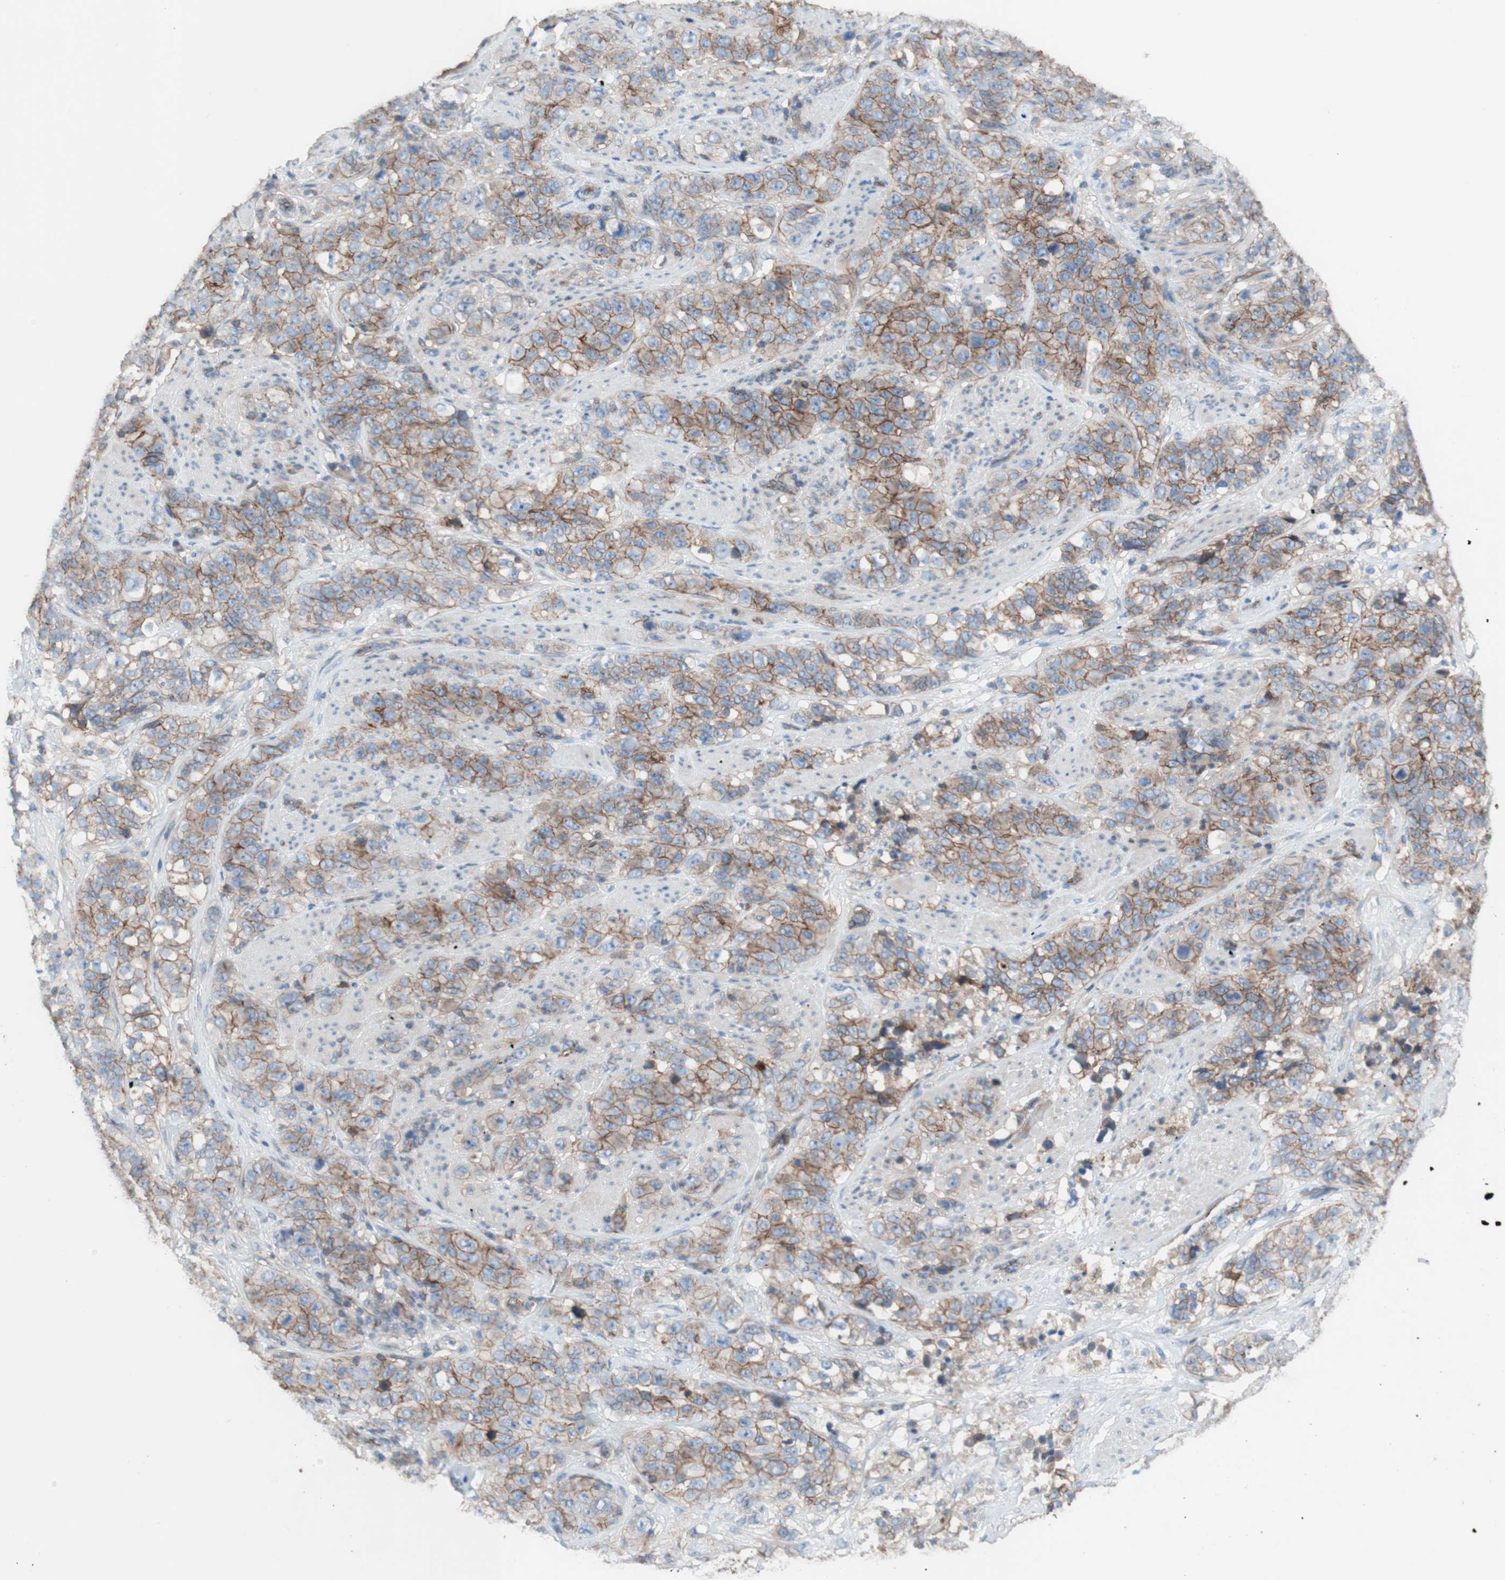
{"staining": {"intensity": "weak", "quantity": ">75%", "location": "cytoplasmic/membranous"}, "tissue": "stomach cancer", "cell_type": "Tumor cells", "image_type": "cancer", "snomed": [{"axis": "morphology", "description": "Adenocarcinoma, NOS"}, {"axis": "topography", "description": "Stomach"}], "caption": "Adenocarcinoma (stomach) stained with DAB (3,3'-diaminobenzidine) immunohistochemistry shows low levels of weak cytoplasmic/membranous staining in approximately >75% of tumor cells.", "gene": "CD46", "patient": {"sex": "male", "age": 48}}